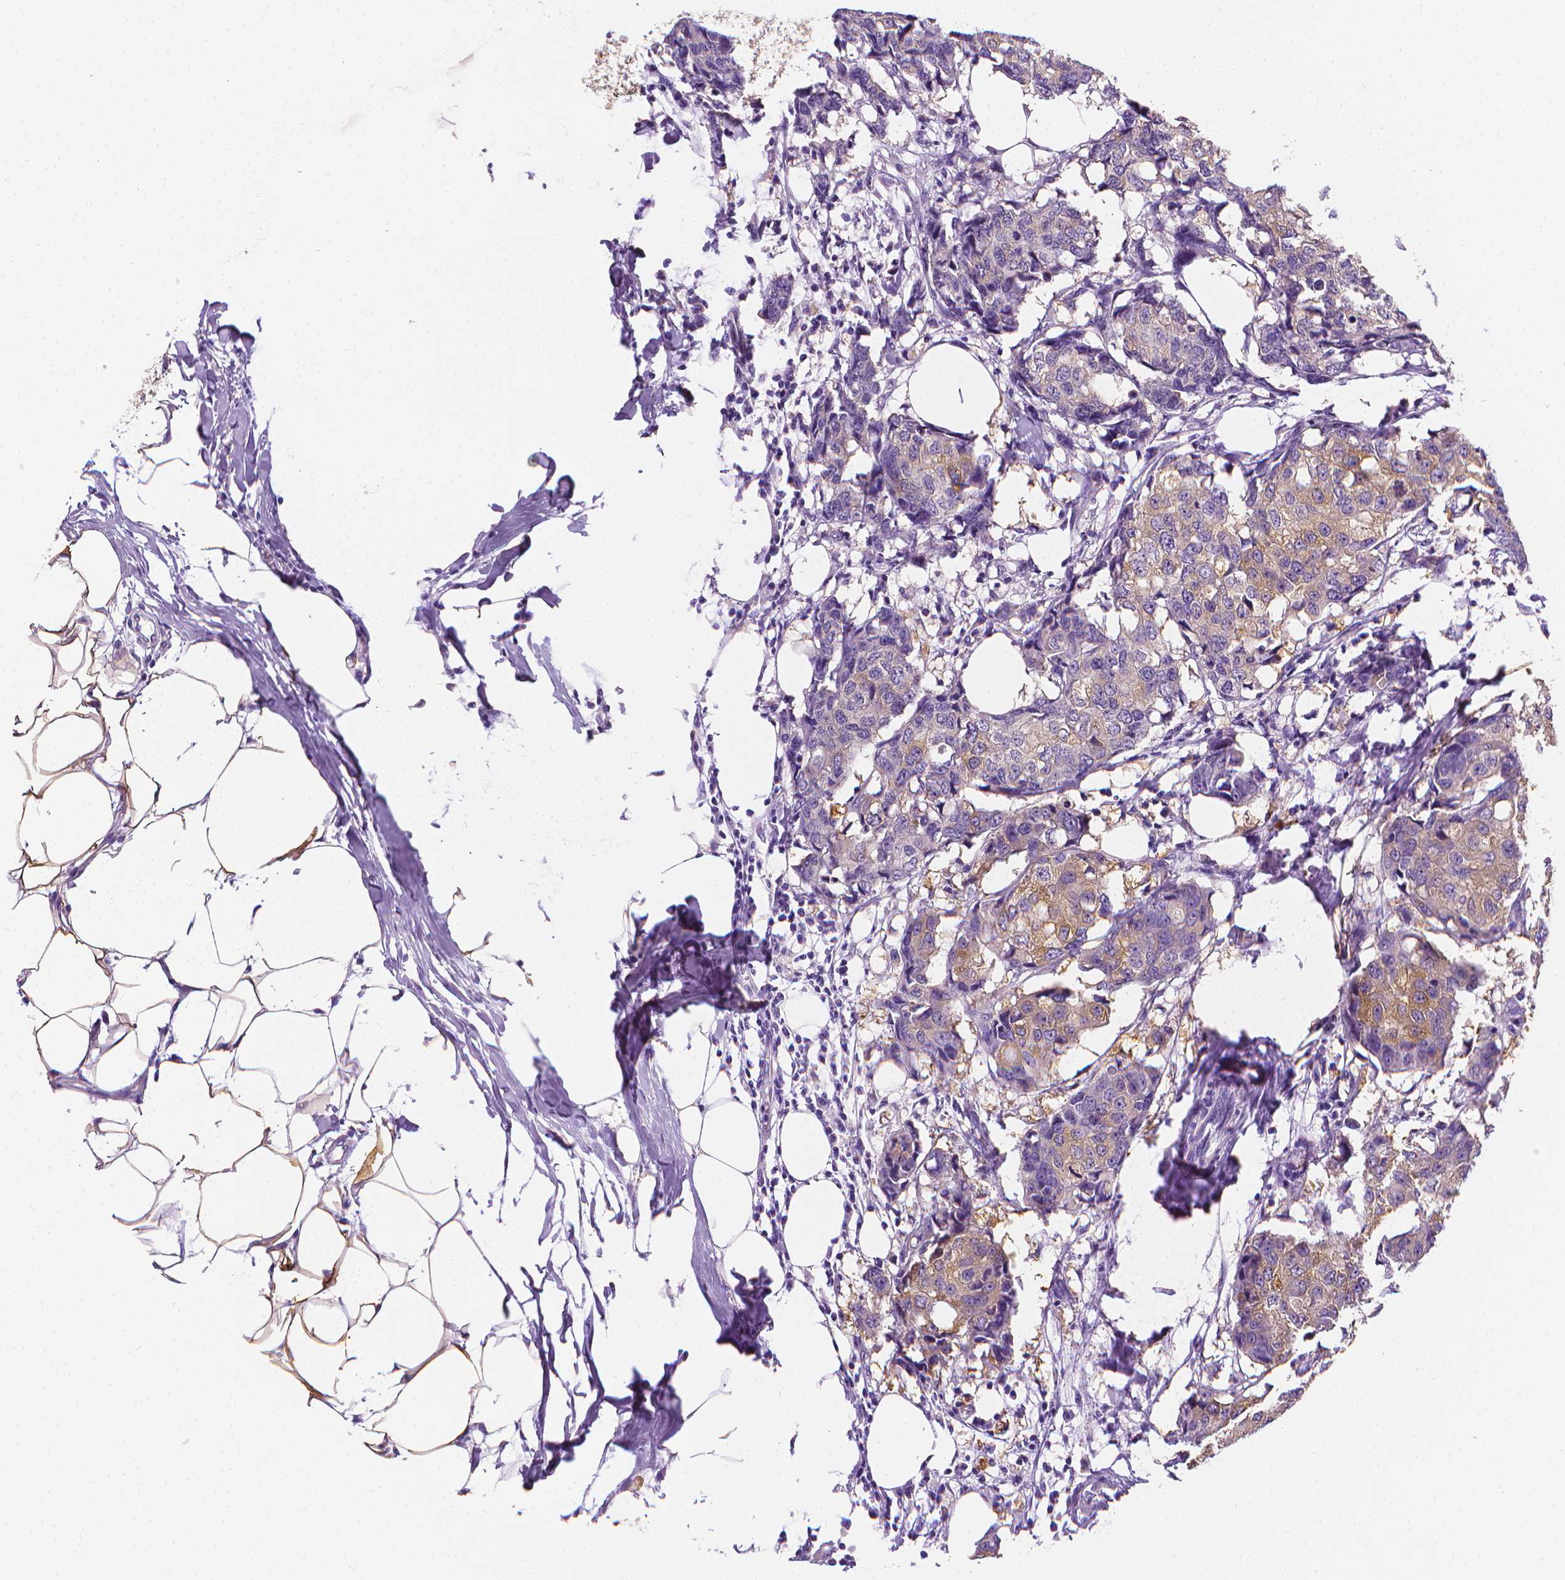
{"staining": {"intensity": "weak", "quantity": ">75%", "location": "cytoplasmic/membranous"}, "tissue": "breast cancer", "cell_type": "Tumor cells", "image_type": "cancer", "snomed": [{"axis": "morphology", "description": "Duct carcinoma"}, {"axis": "topography", "description": "Breast"}], "caption": "Protein staining of breast invasive ductal carcinoma tissue exhibits weak cytoplasmic/membranous expression in about >75% of tumor cells.", "gene": "FASN", "patient": {"sex": "female", "age": 27}}